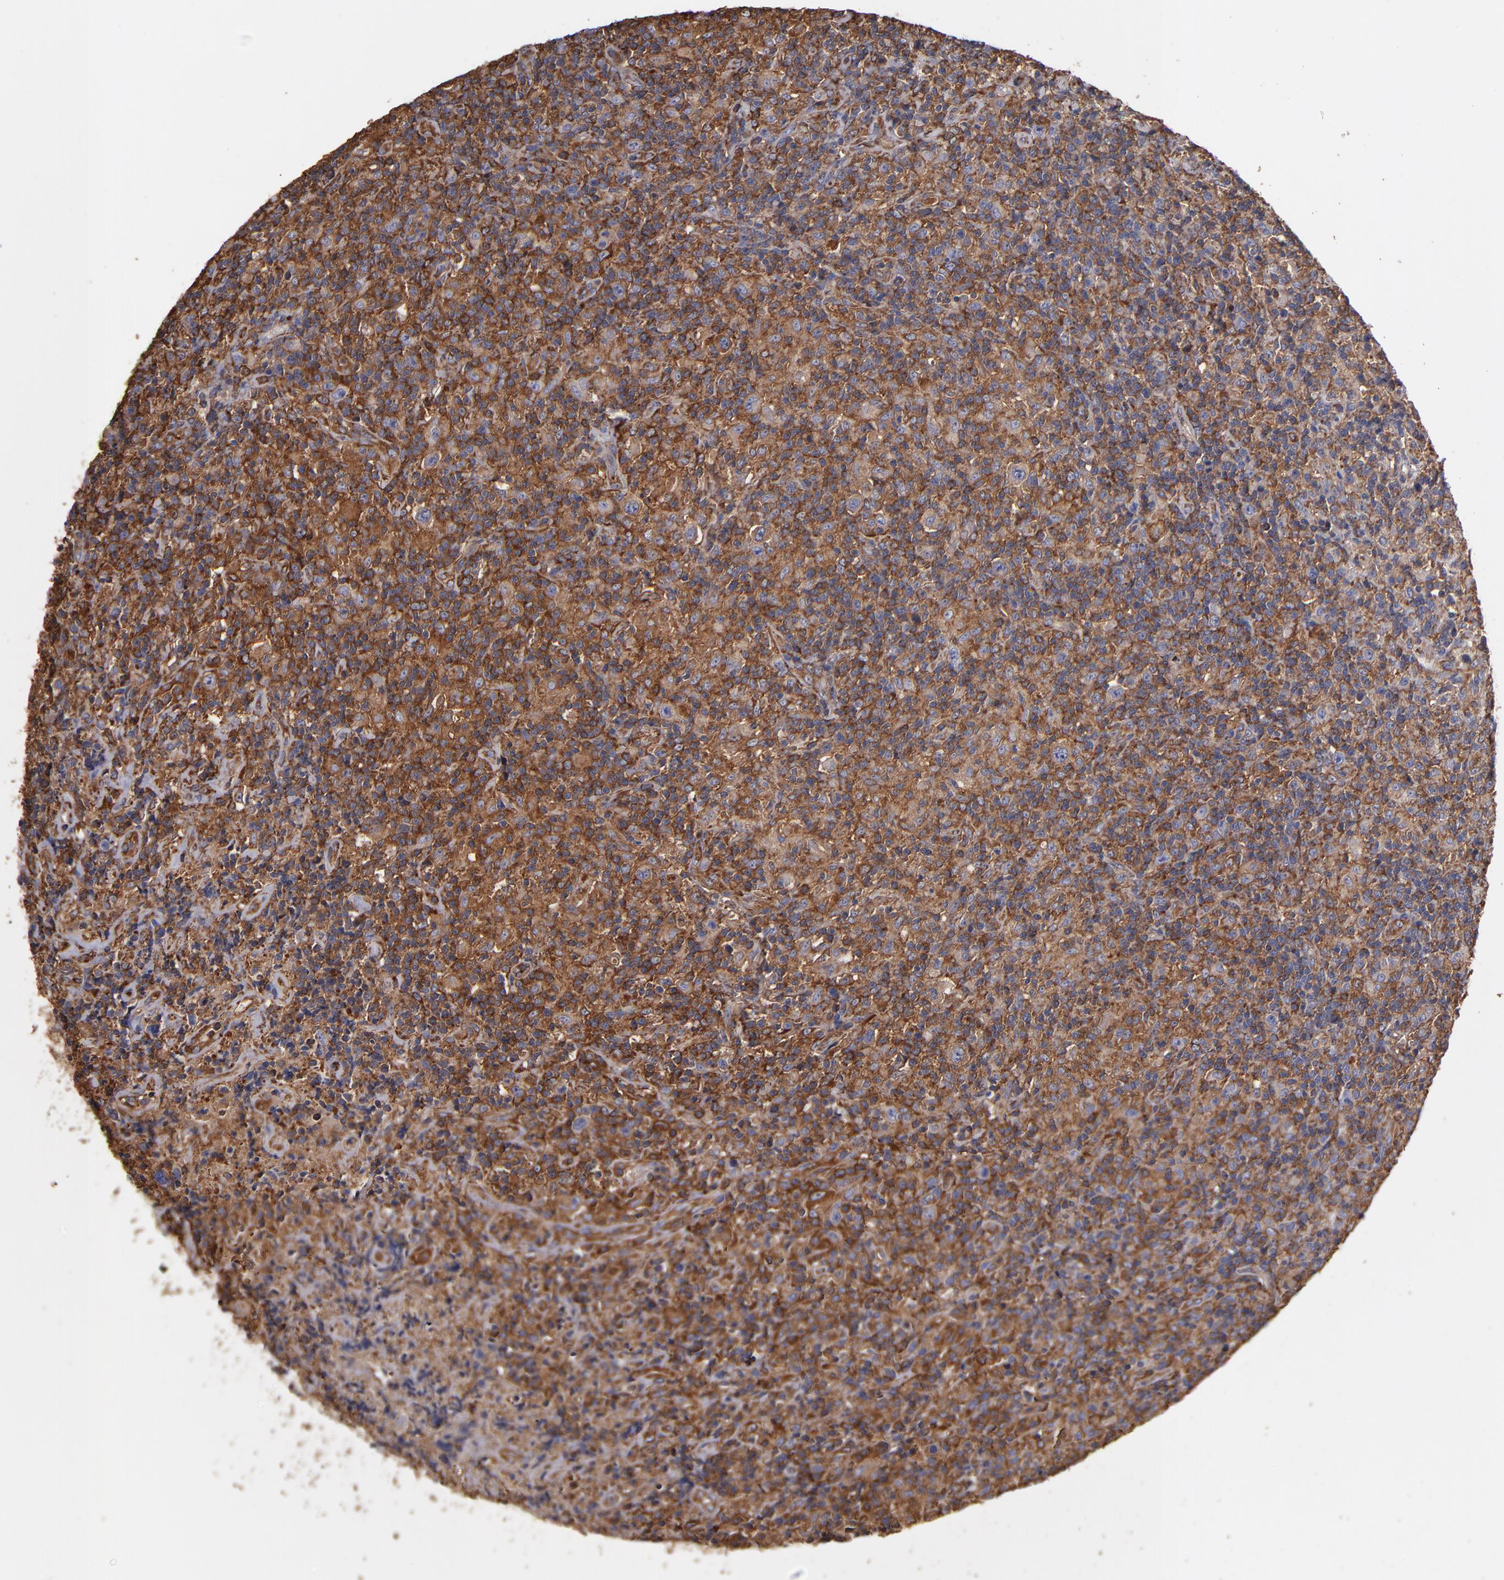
{"staining": {"intensity": "moderate", "quantity": "25%-75%", "location": "cytoplasmic/membranous"}, "tissue": "lymphoma", "cell_type": "Tumor cells", "image_type": "cancer", "snomed": [{"axis": "morphology", "description": "Hodgkin's disease, NOS"}, {"axis": "topography", "description": "Lymph node"}], "caption": "Immunohistochemical staining of human Hodgkin's disease reveals medium levels of moderate cytoplasmic/membranous positivity in about 25%-75% of tumor cells.", "gene": "MVP", "patient": {"sex": "male", "age": 65}}